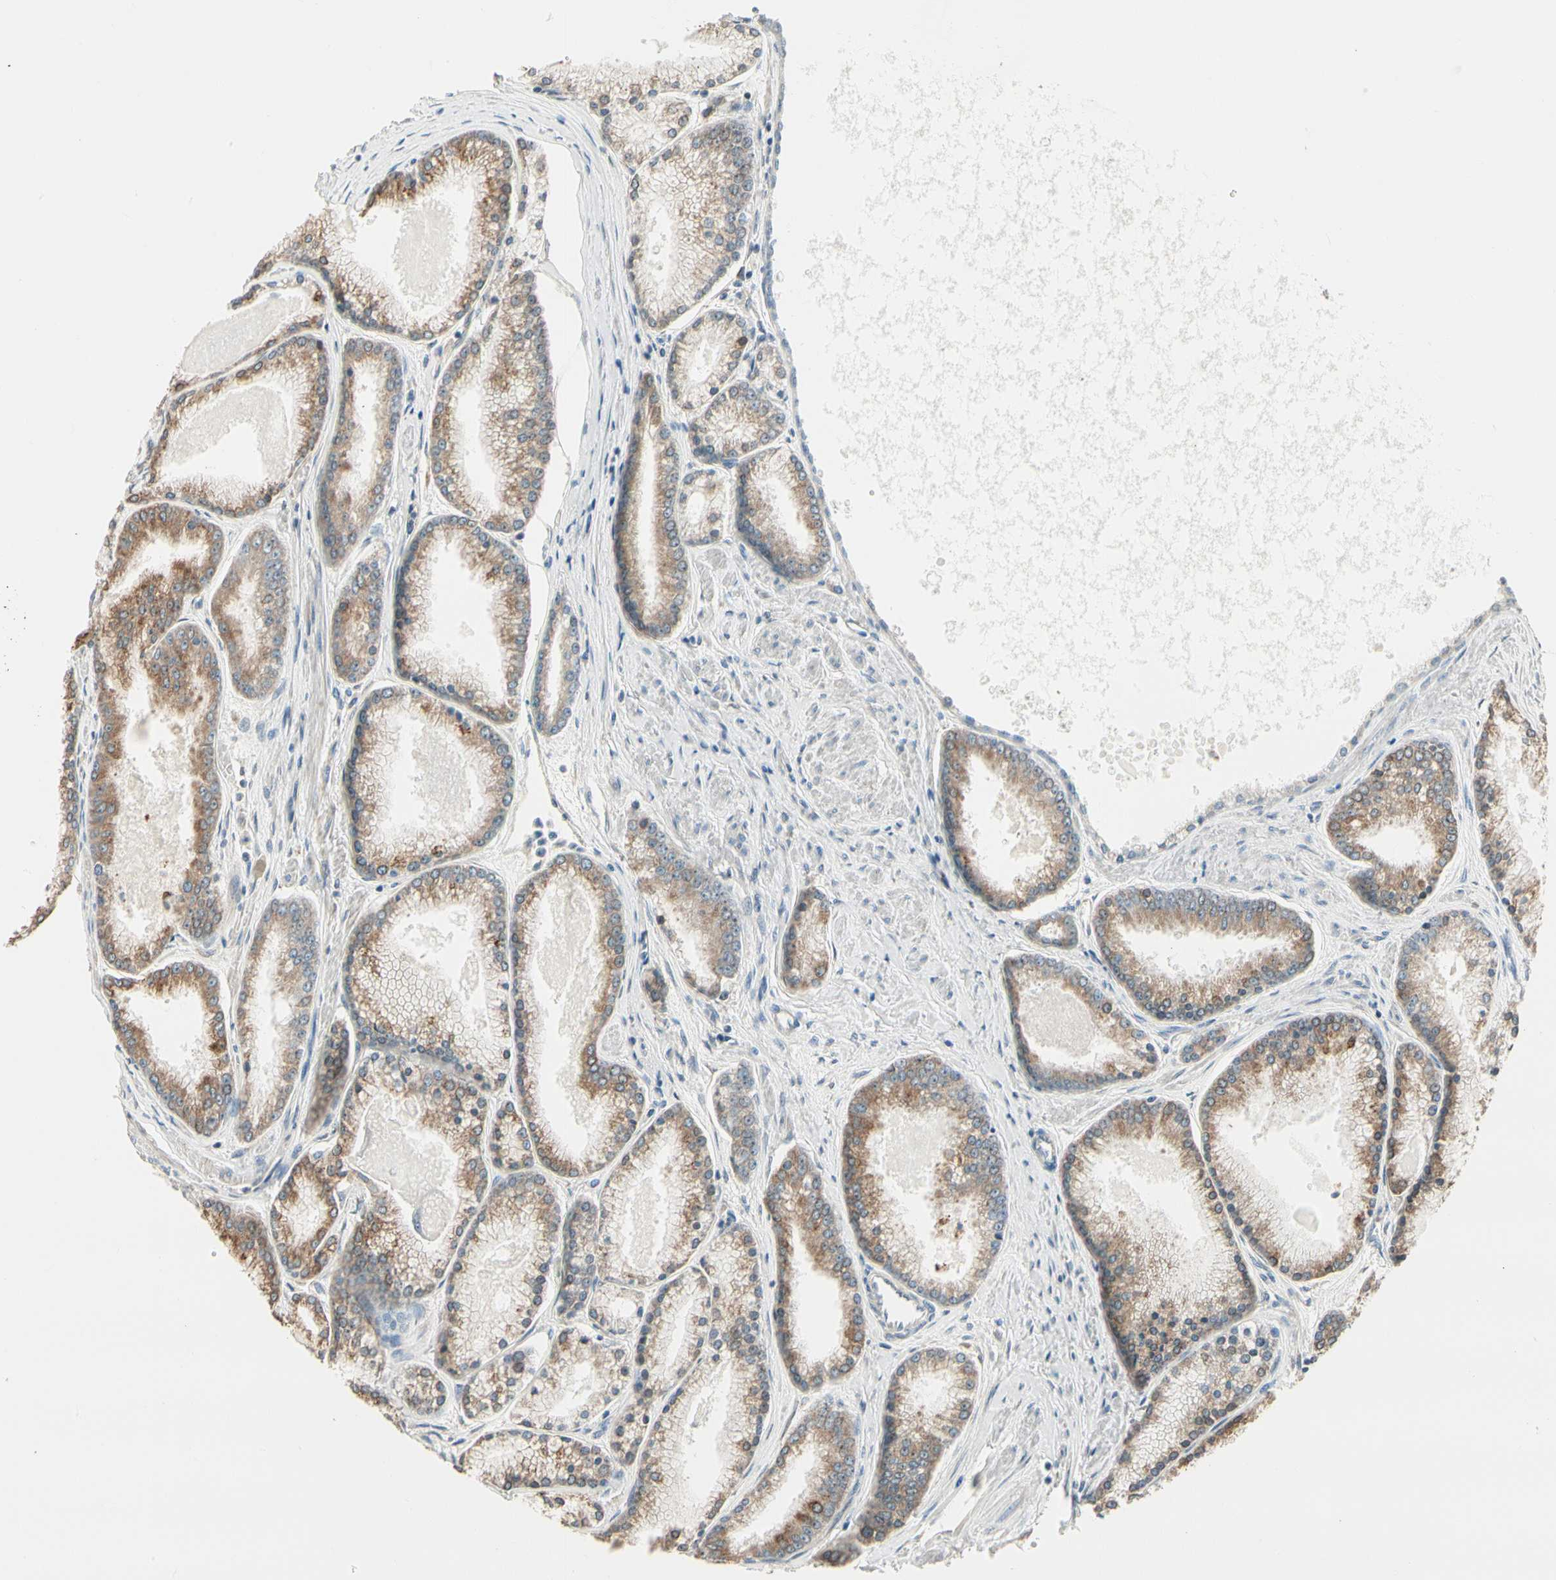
{"staining": {"intensity": "moderate", "quantity": ">75%", "location": "cytoplasmic/membranous"}, "tissue": "prostate cancer", "cell_type": "Tumor cells", "image_type": "cancer", "snomed": [{"axis": "morphology", "description": "Adenocarcinoma, High grade"}, {"axis": "topography", "description": "Prostate"}], "caption": "There is medium levels of moderate cytoplasmic/membranous expression in tumor cells of prostate cancer, as demonstrated by immunohistochemical staining (brown color).", "gene": "NUCB2", "patient": {"sex": "male", "age": 61}}